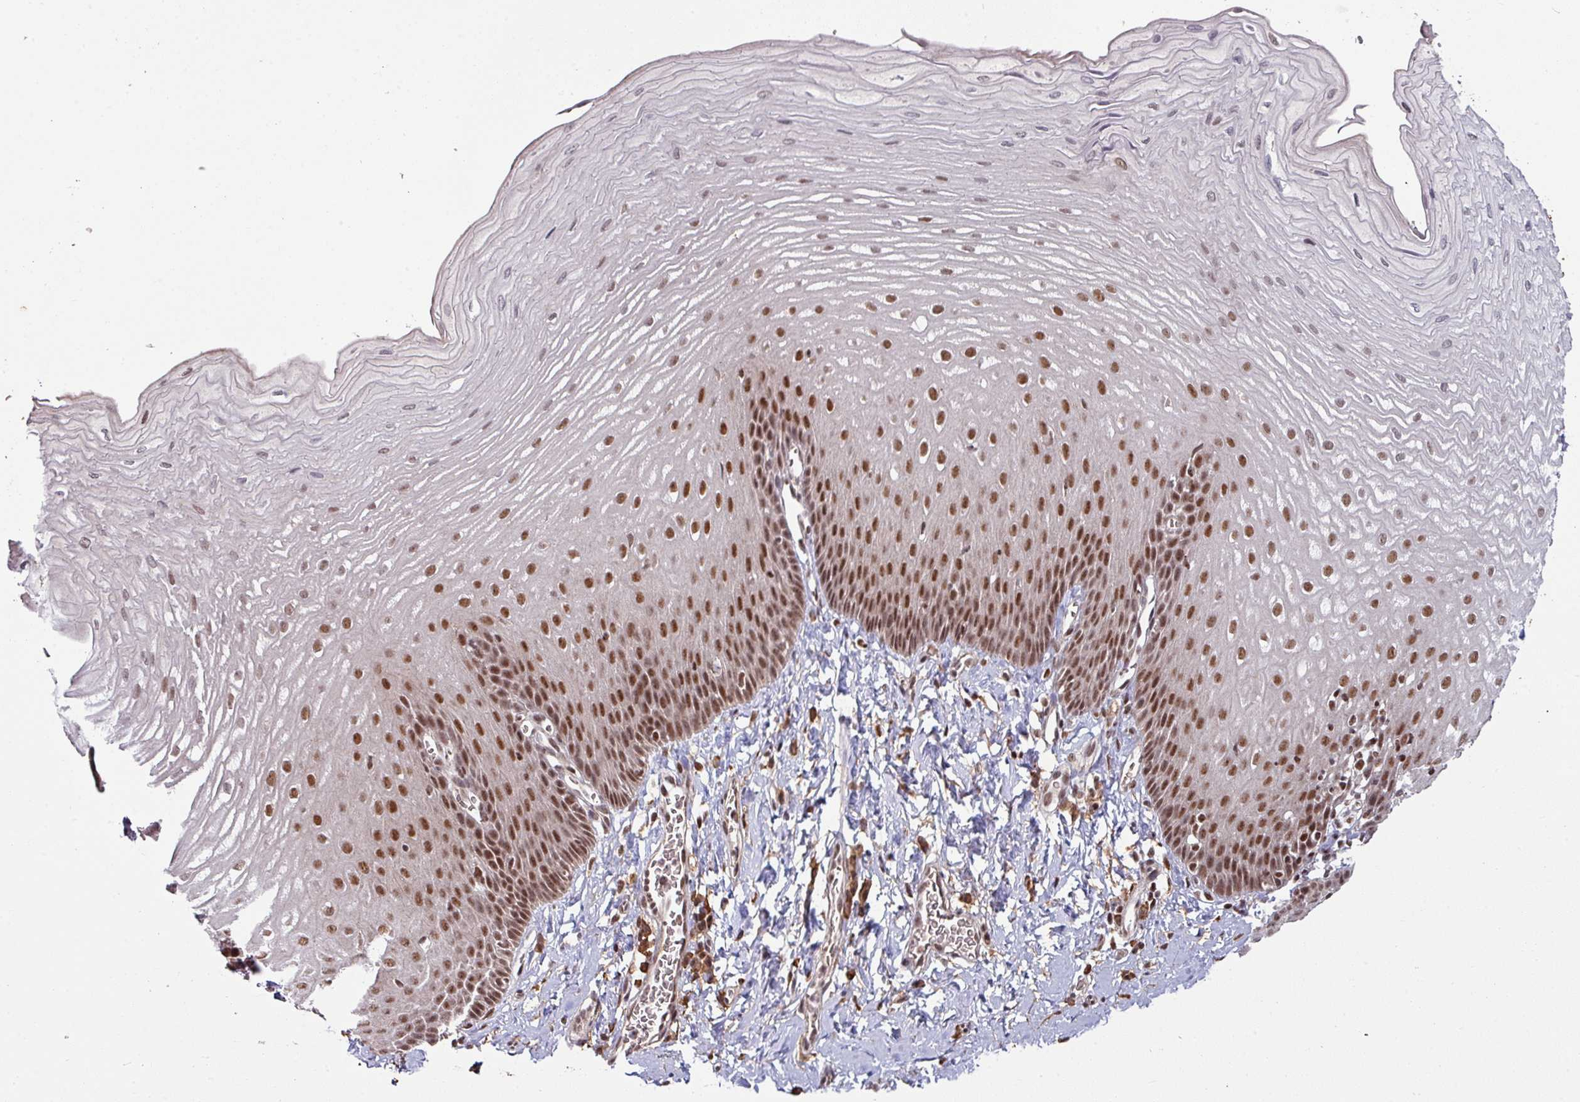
{"staining": {"intensity": "strong", "quantity": ">75%", "location": "nuclear"}, "tissue": "esophagus", "cell_type": "Squamous epithelial cells", "image_type": "normal", "snomed": [{"axis": "morphology", "description": "Normal tissue, NOS"}, {"axis": "topography", "description": "Esophagus"}], "caption": "Squamous epithelial cells exhibit high levels of strong nuclear positivity in about >75% of cells in benign esophagus. The protein of interest is shown in brown color, while the nuclei are stained blue.", "gene": "PHF23", "patient": {"sex": "male", "age": 70}}